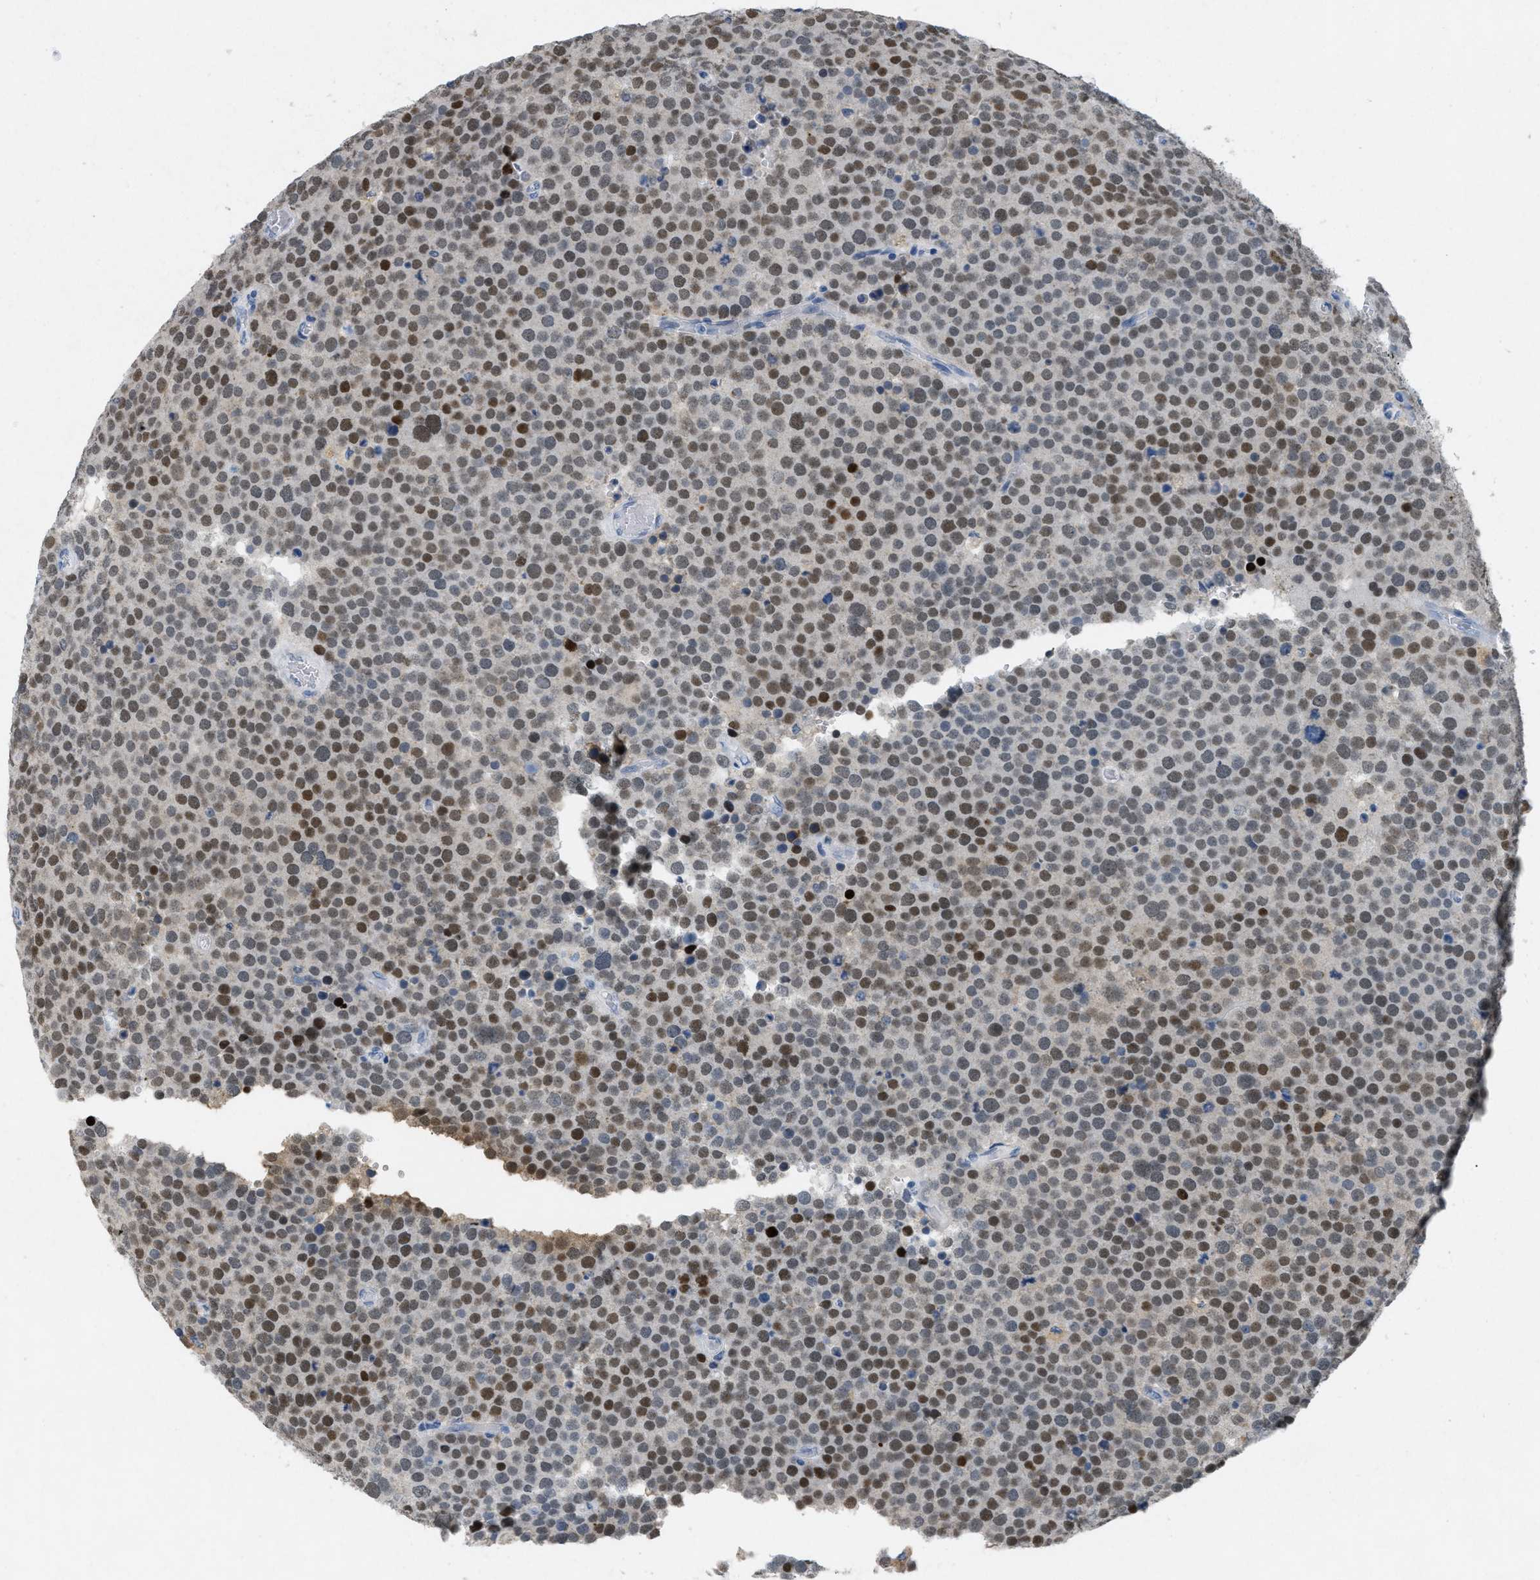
{"staining": {"intensity": "moderate", "quantity": ">75%", "location": "nuclear"}, "tissue": "testis cancer", "cell_type": "Tumor cells", "image_type": "cancer", "snomed": [{"axis": "morphology", "description": "Normal tissue, NOS"}, {"axis": "morphology", "description": "Seminoma, NOS"}, {"axis": "topography", "description": "Testis"}], "caption": "This is a micrograph of immunohistochemistry (IHC) staining of seminoma (testis), which shows moderate staining in the nuclear of tumor cells.", "gene": "TASOR", "patient": {"sex": "male", "age": 71}}